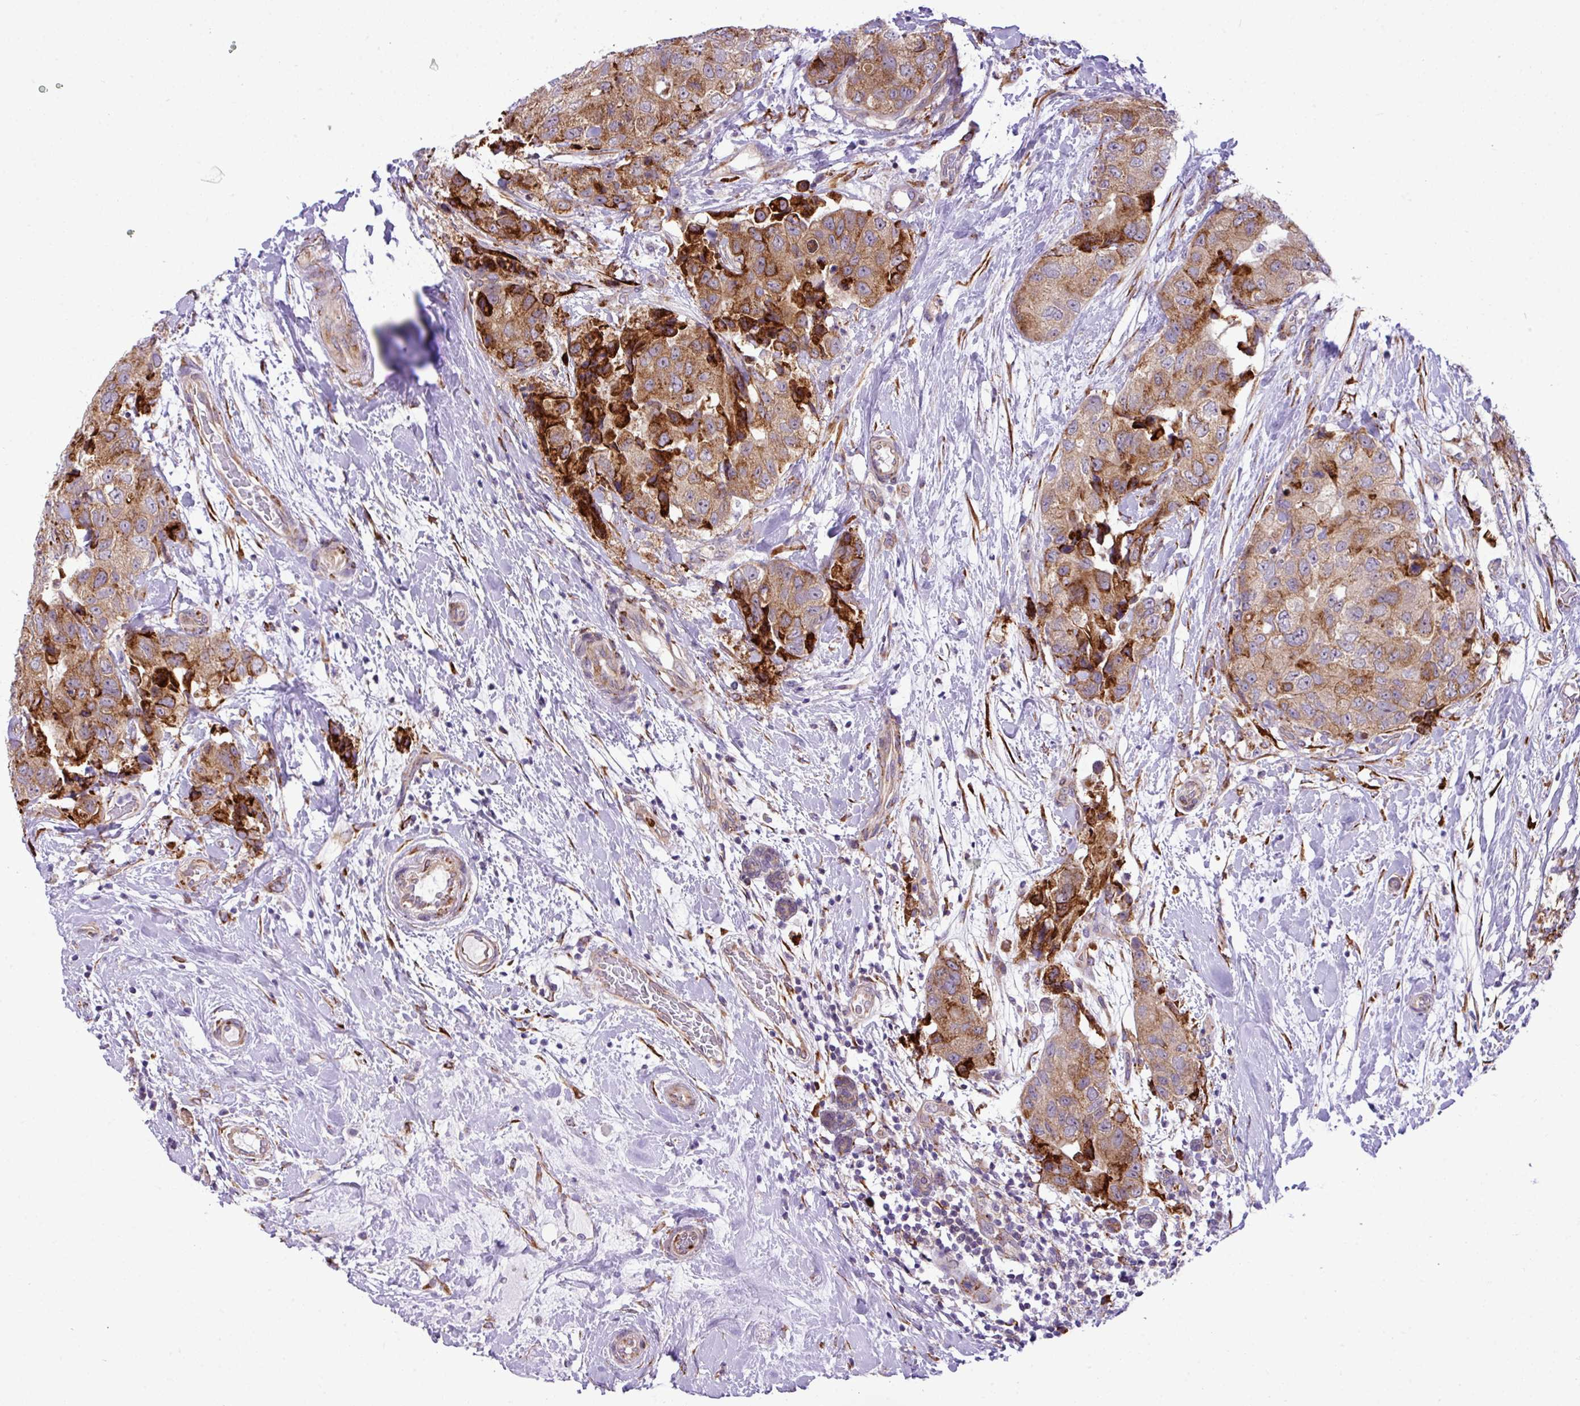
{"staining": {"intensity": "strong", "quantity": ">75%", "location": "cytoplasmic/membranous"}, "tissue": "breast cancer", "cell_type": "Tumor cells", "image_type": "cancer", "snomed": [{"axis": "morphology", "description": "Duct carcinoma"}, {"axis": "topography", "description": "Breast"}], "caption": "Immunohistochemical staining of human infiltrating ductal carcinoma (breast) shows strong cytoplasmic/membranous protein expression in approximately >75% of tumor cells.", "gene": "CFAP97", "patient": {"sex": "female", "age": 62}}